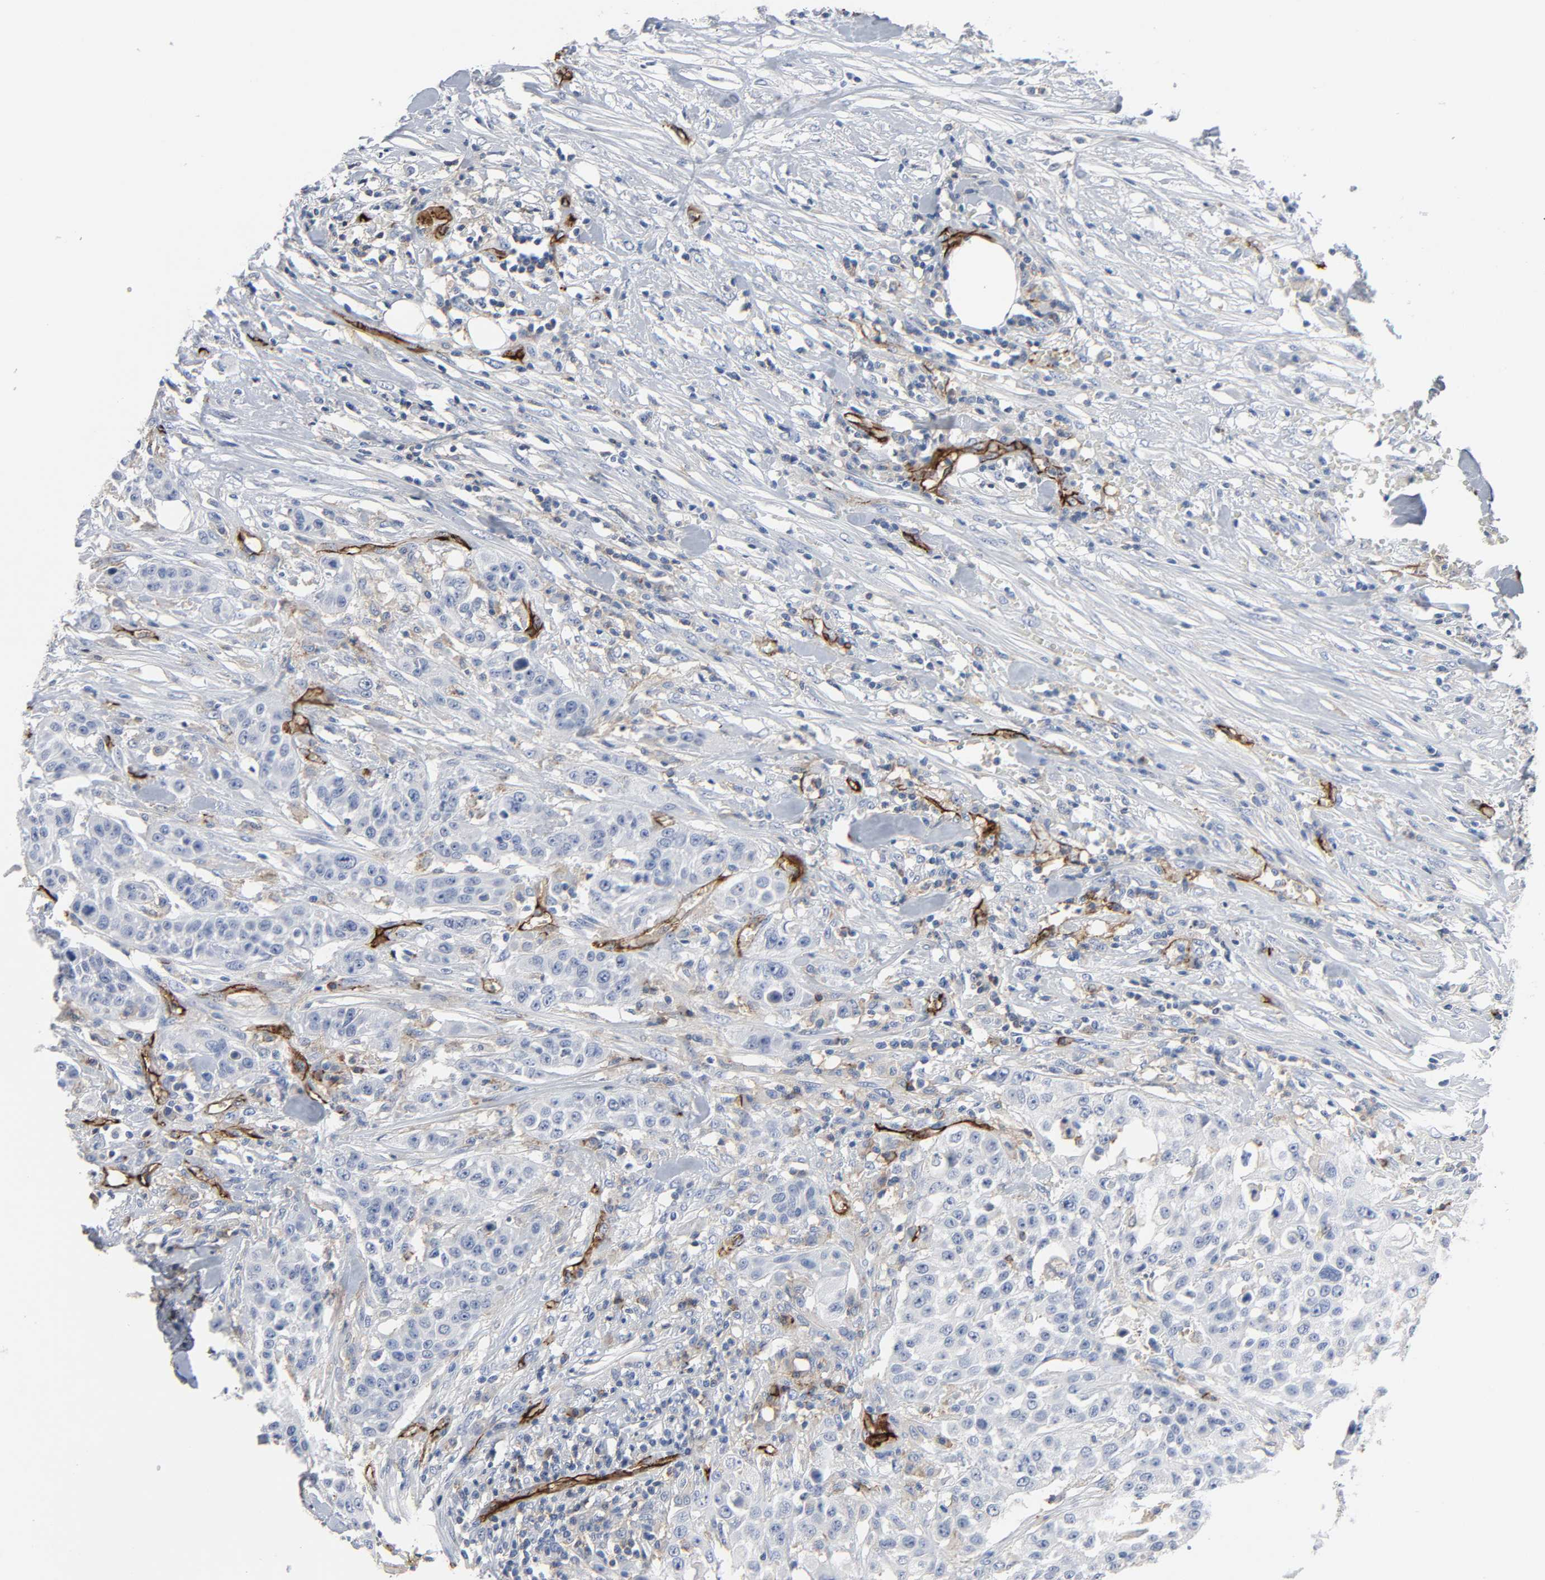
{"staining": {"intensity": "negative", "quantity": "none", "location": "none"}, "tissue": "urothelial cancer", "cell_type": "Tumor cells", "image_type": "cancer", "snomed": [{"axis": "morphology", "description": "Urothelial carcinoma, High grade"}, {"axis": "topography", "description": "Urinary bladder"}], "caption": "Urothelial cancer was stained to show a protein in brown. There is no significant expression in tumor cells. The staining was performed using DAB to visualize the protein expression in brown, while the nuclei were stained in blue with hematoxylin (Magnification: 20x).", "gene": "PECAM1", "patient": {"sex": "male", "age": 74}}